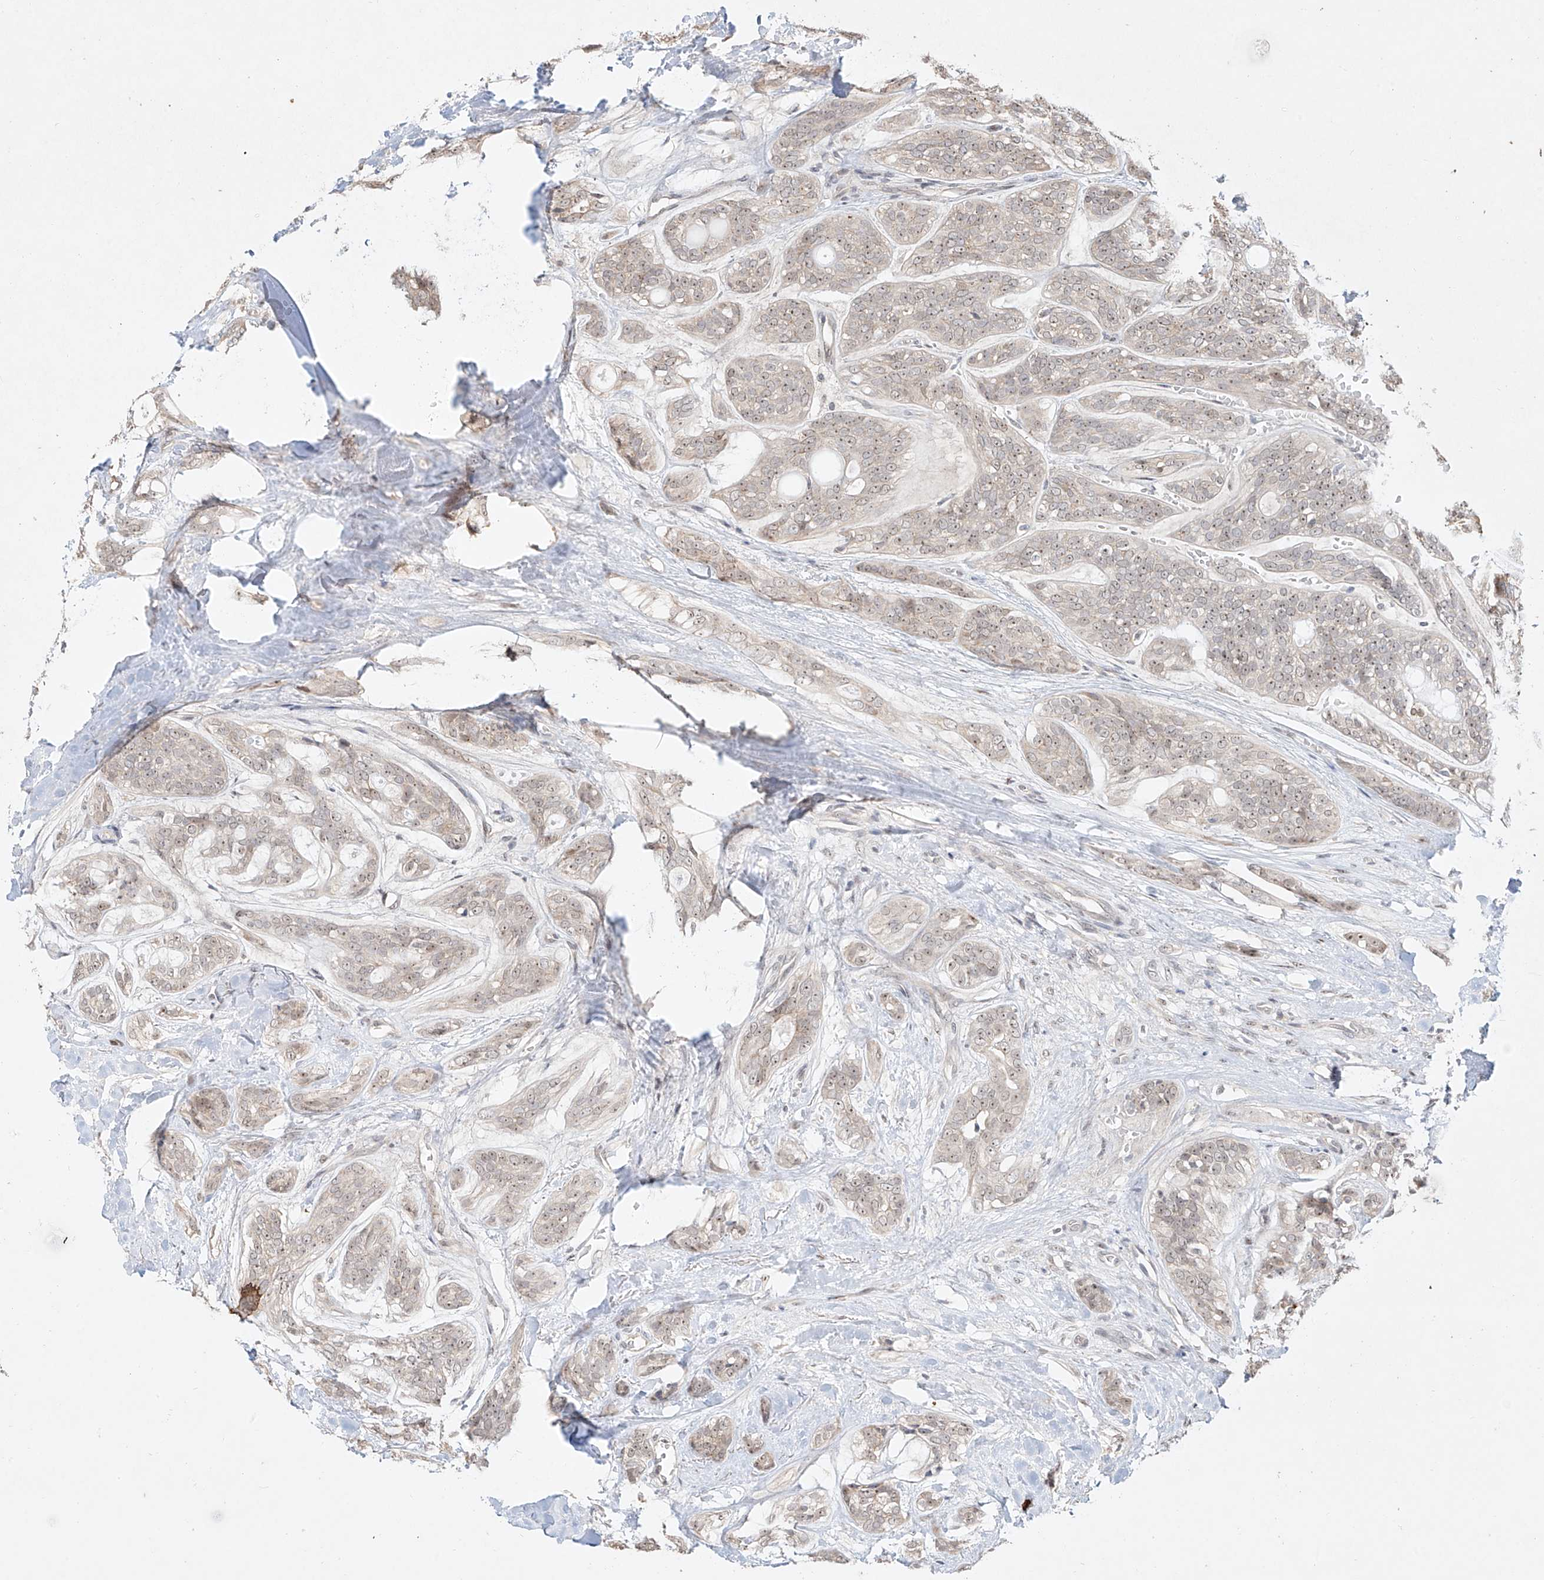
{"staining": {"intensity": "weak", "quantity": "25%-75%", "location": "nuclear"}, "tissue": "head and neck cancer", "cell_type": "Tumor cells", "image_type": "cancer", "snomed": [{"axis": "morphology", "description": "Adenocarcinoma, NOS"}, {"axis": "topography", "description": "Head-Neck"}], "caption": "Immunohistochemistry photomicrograph of head and neck cancer stained for a protein (brown), which displays low levels of weak nuclear expression in approximately 25%-75% of tumor cells.", "gene": "TASP1", "patient": {"sex": "male", "age": 66}}